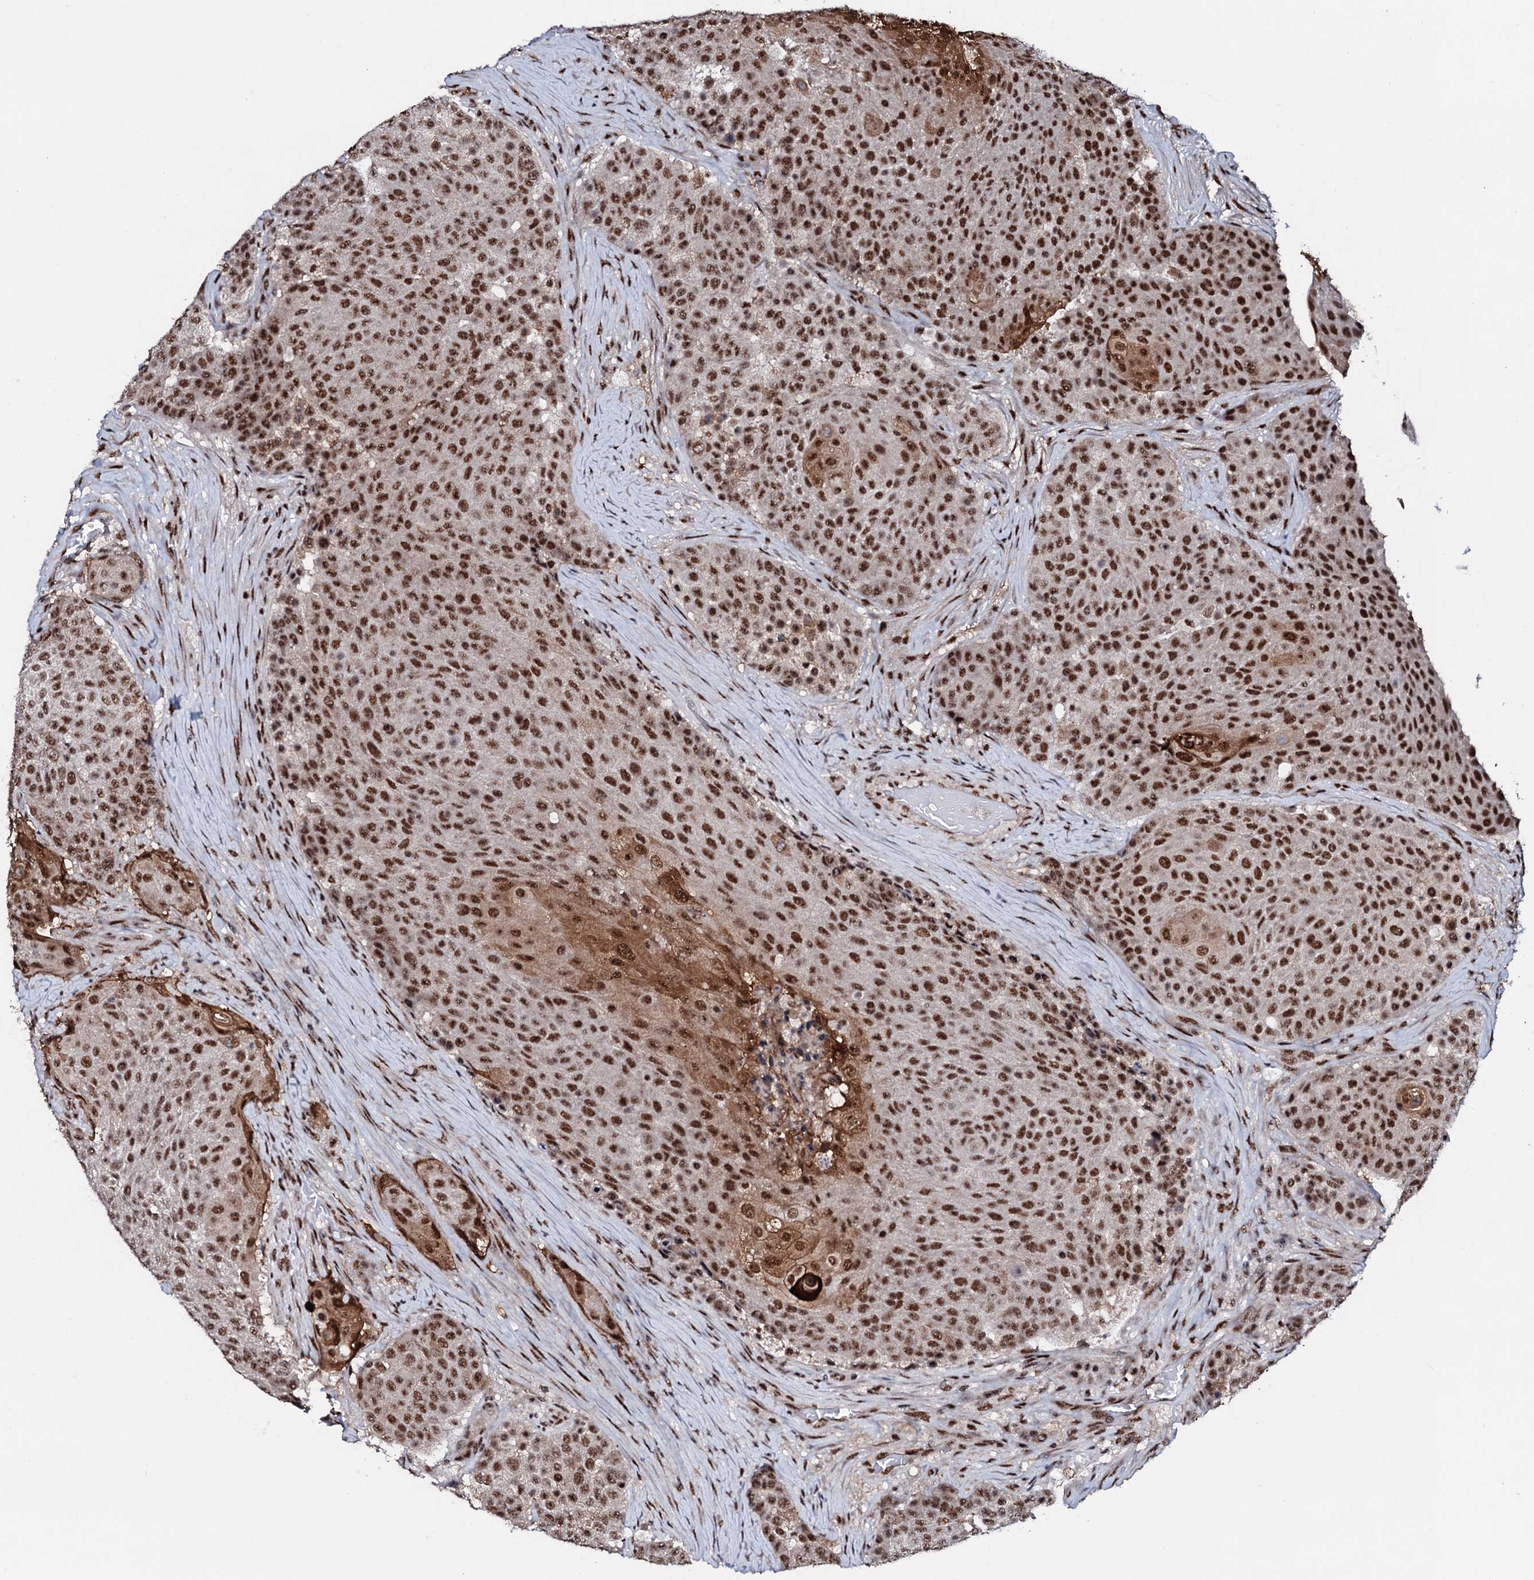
{"staining": {"intensity": "strong", "quantity": ">75%", "location": "nuclear"}, "tissue": "urothelial cancer", "cell_type": "Tumor cells", "image_type": "cancer", "snomed": [{"axis": "morphology", "description": "Urothelial carcinoma, High grade"}, {"axis": "topography", "description": "Urinary bladder"}], "caption": "Immunohistochemistry of human urothelial cancer shows high levels of strong nuclear staining in about >75% of tumor cells.", "gene": "PRPF18", "patient": {"sex": "female", "age": 63}}